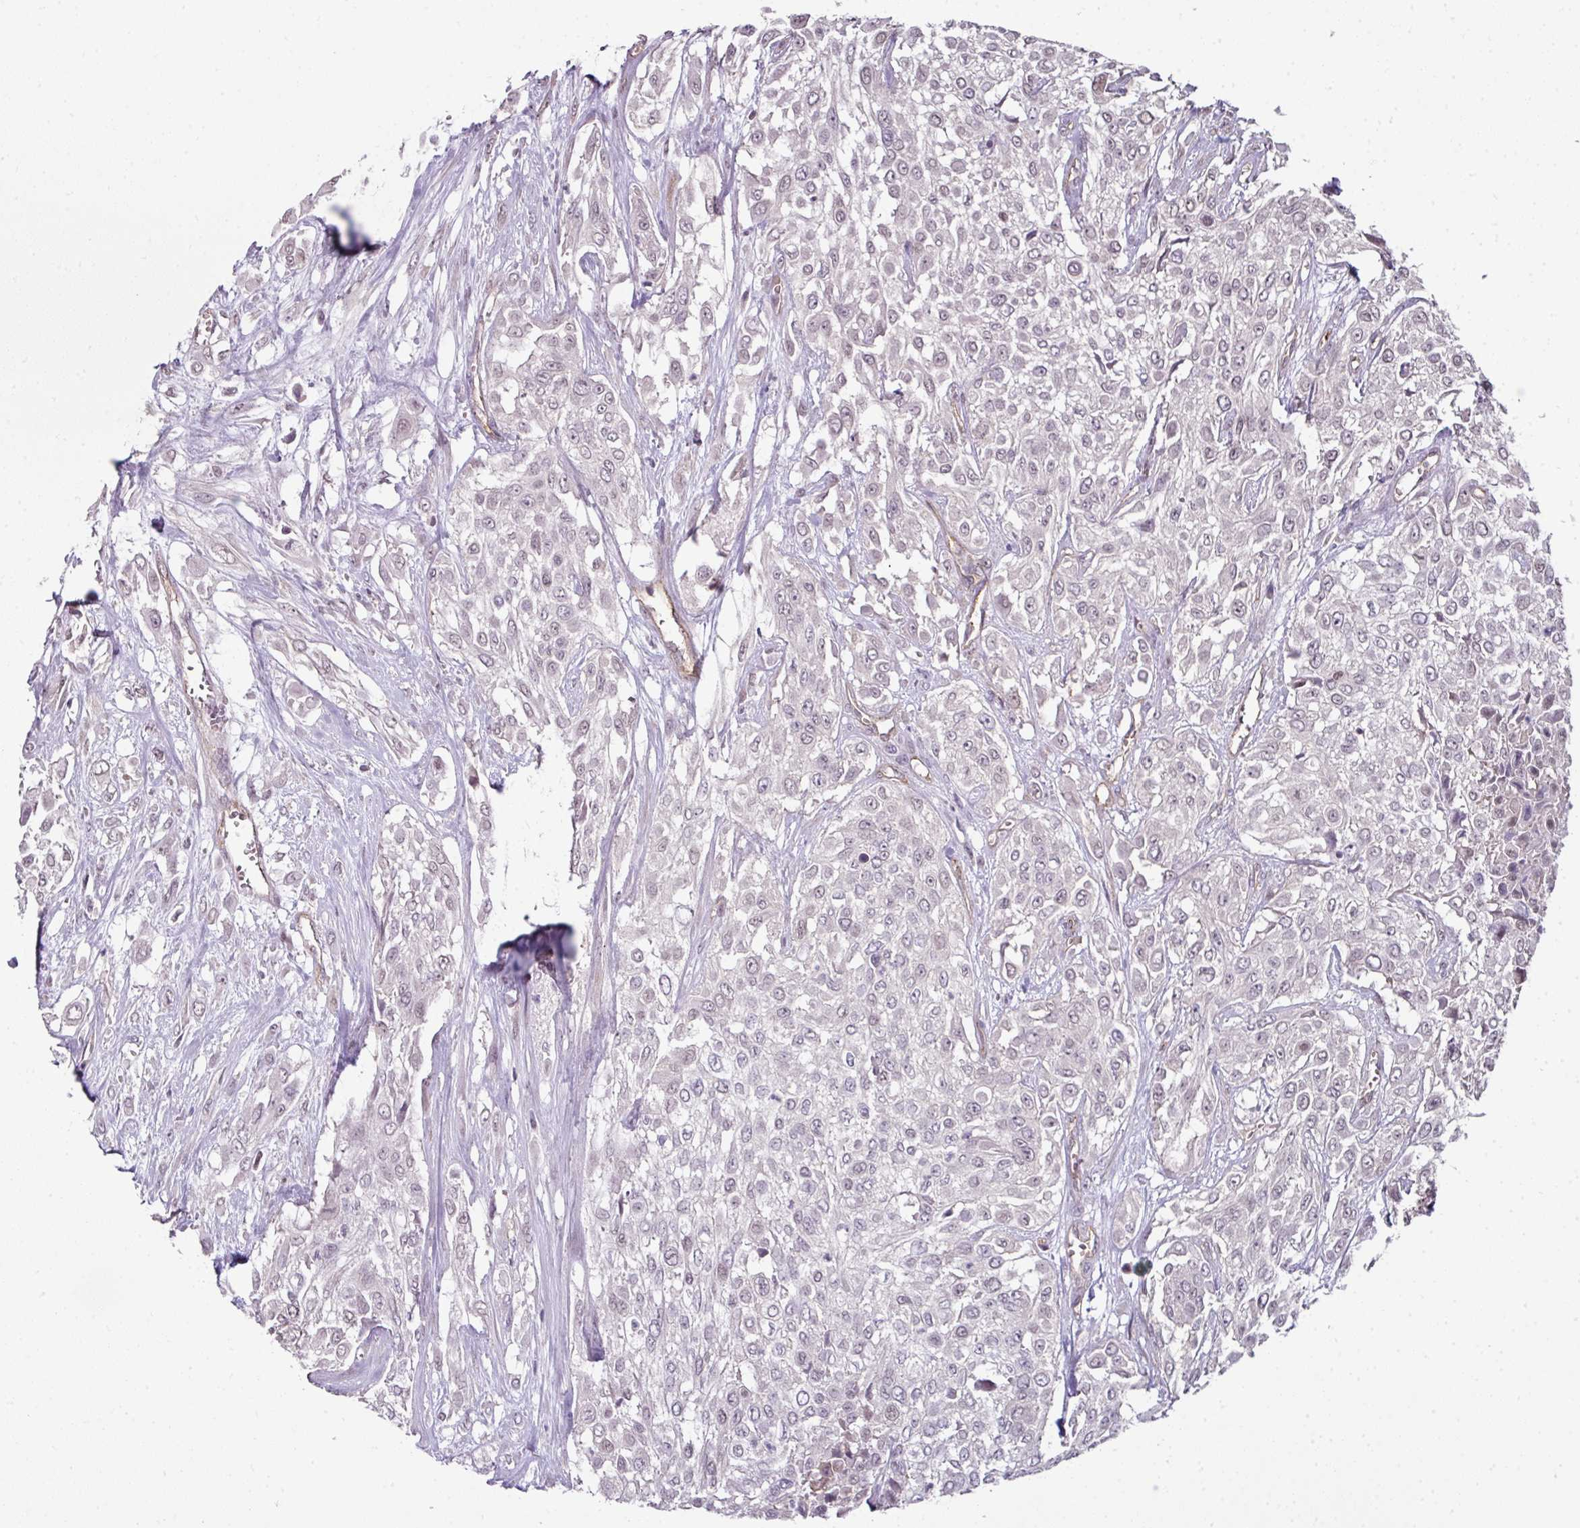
{"staining": {"intensity": "weak", "quantity": "25%-75%", "location": "nuclear"}, "tissue": "urothelial cancer", "cell_type": "Tumor cells", "image_type": "cancer", "snomed": [{"axis": "morphology", "description": "Urothelial carcinoma, High grade"}, {"axis": "topography", "description": "Urinary bladder"}], "caption": "Human urothelial carcinoma (high-grade) stained with a protein marker displays weak staining in tumor cells.", "gene": "C19orf33", "patient": {"sex": "male", "age": 57}}